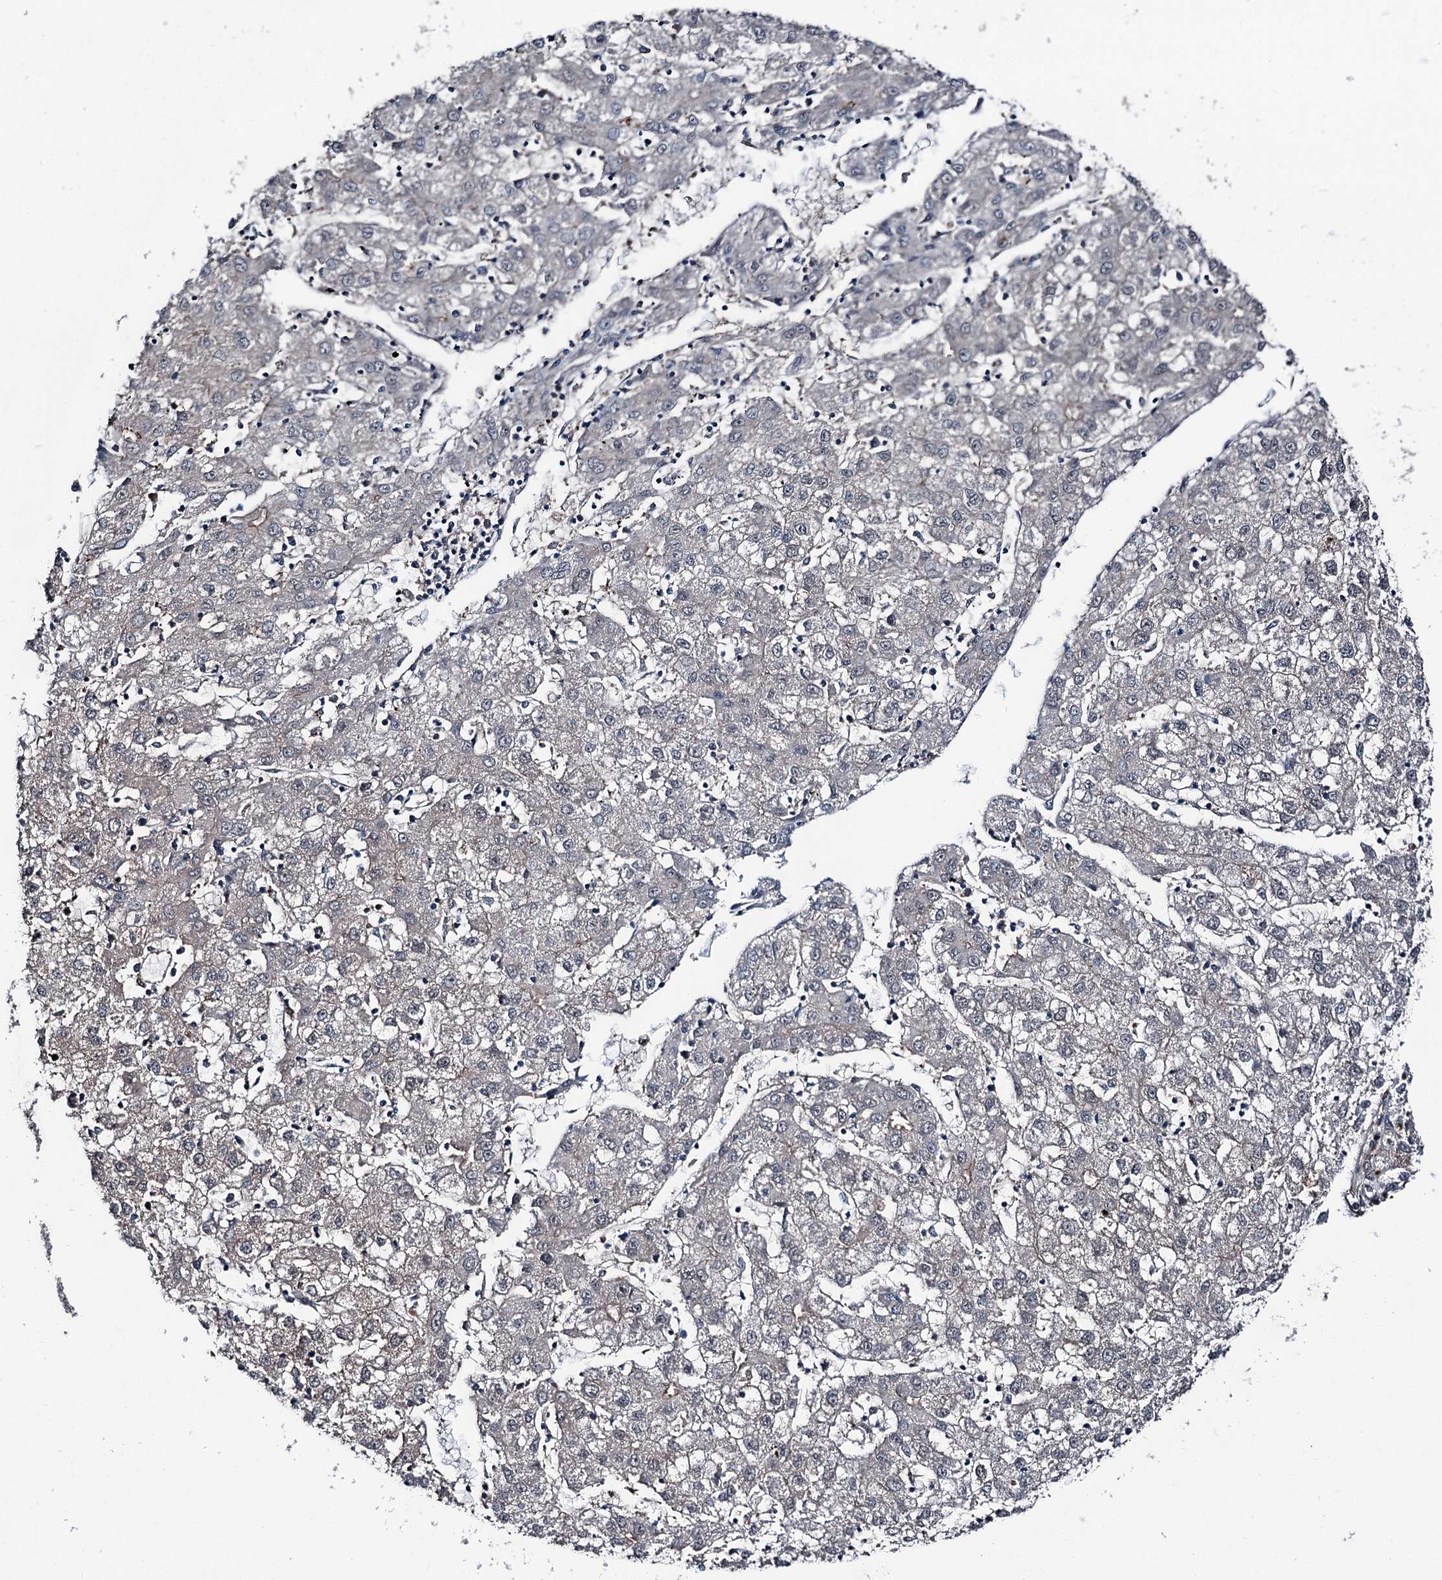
{"staining": {"intensity": "negative", "quantity": "none", "location": "none"}, "tissue": "liver cancer", "cell_type": "Tumor cells", "image_type": "cancer", "snomed": [{"axis": "morphology", "description": "Carcinoma, Hepatocellular, NOS"}, {"axis": "topography", "description": "Liver"}], "caption": "This is an immunohistochemistry photomicrograph of hepatocellular carcinoma (liver). There is no staining in tumor cells.", "gene": "PSMD13", "patient": {"sex": "male", "age": 72}}